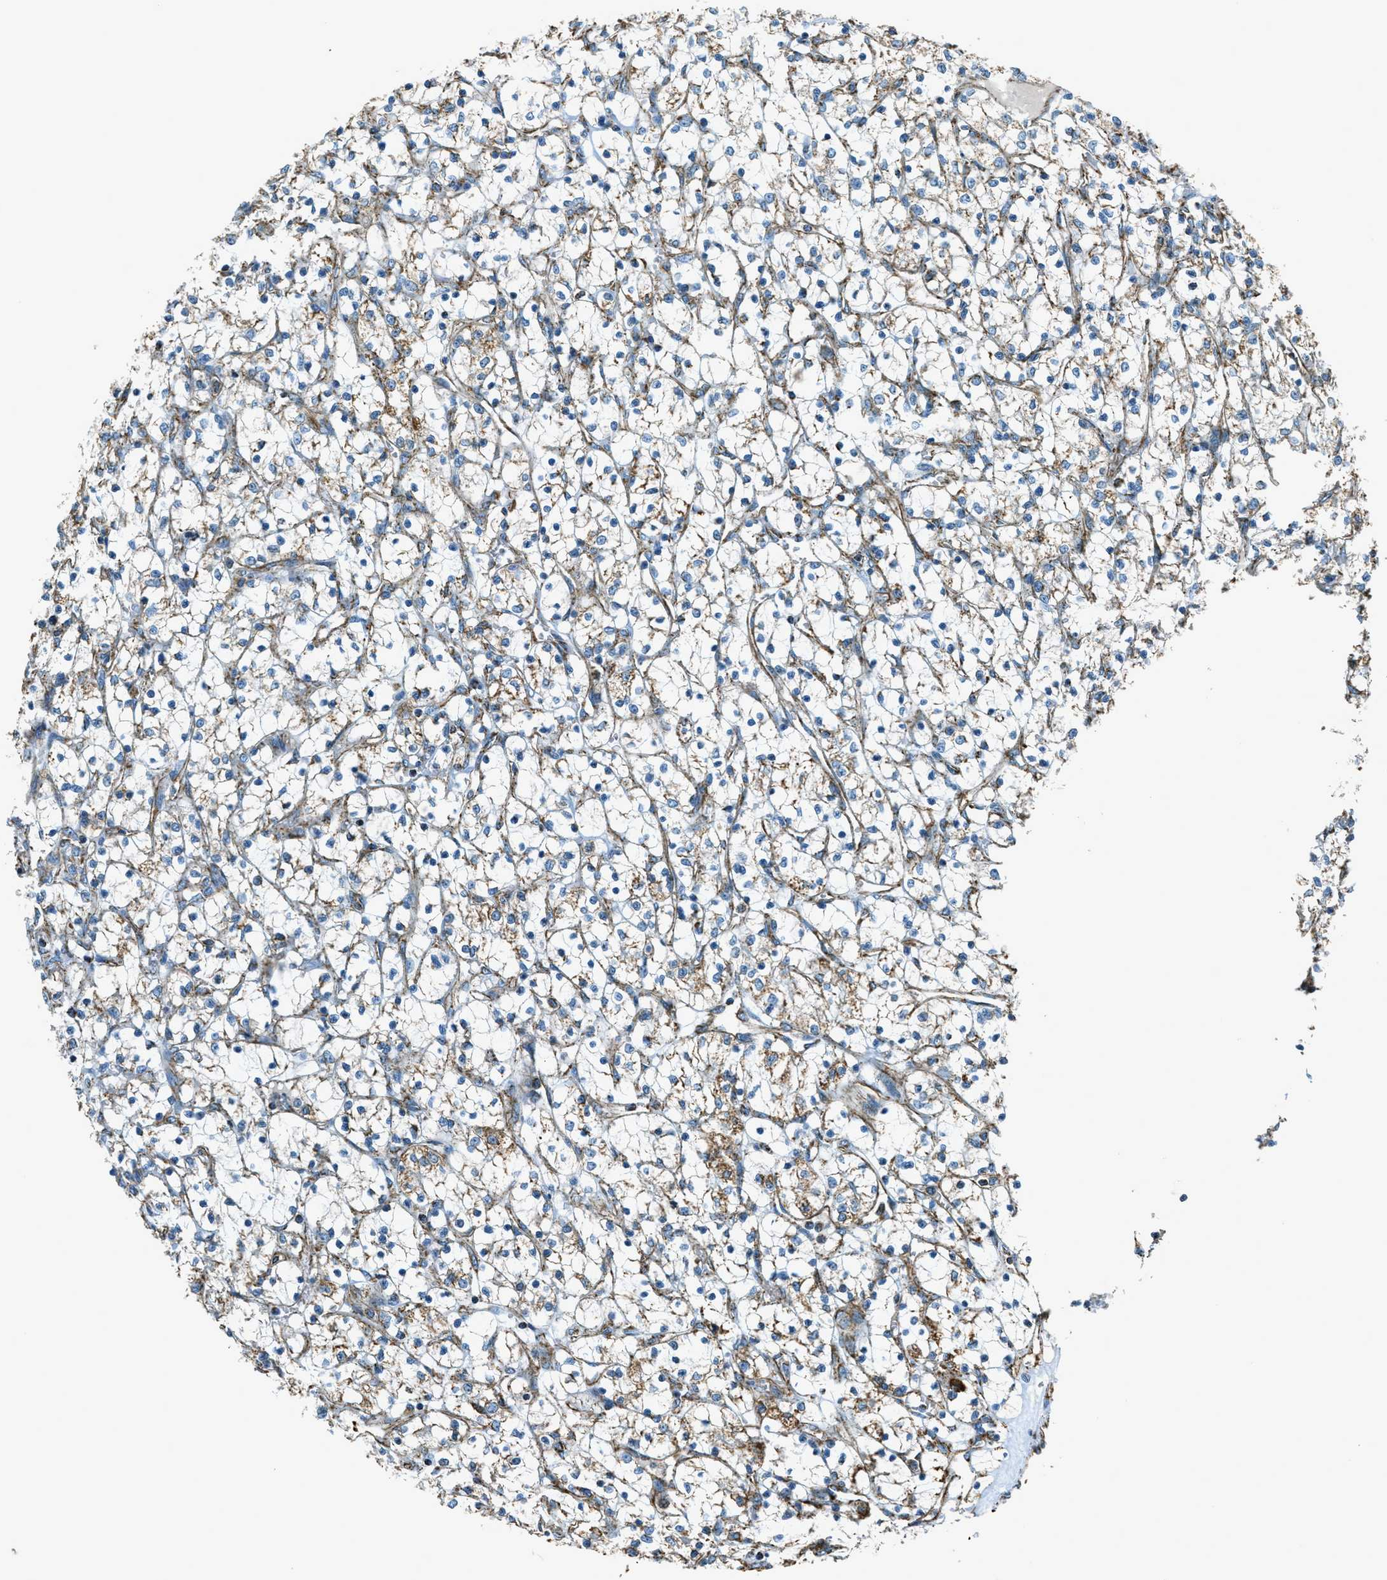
{"staining": {"intensity": "moderate", "quantity": "<25%", "location": "cytoplasmic/membranous"}, "tissue": "renal cancer", "cell_type": "Tumor cells", "image_type": "cancer", "snomed": [{"axis": "morphology", "description": "Adenocarcinoma, NOS"}, {"axis": "topography", "description": "Kidney"}], "caption": "Immunohistochemistry image of renal adenocarcinoma stained for a protein (brown), which displays low levels of moderate cytoplasmic/membranous positivity in about <25% of tumor cells.", "gene": "CHST15", "patient": {"sex": "female", "age": 69}}